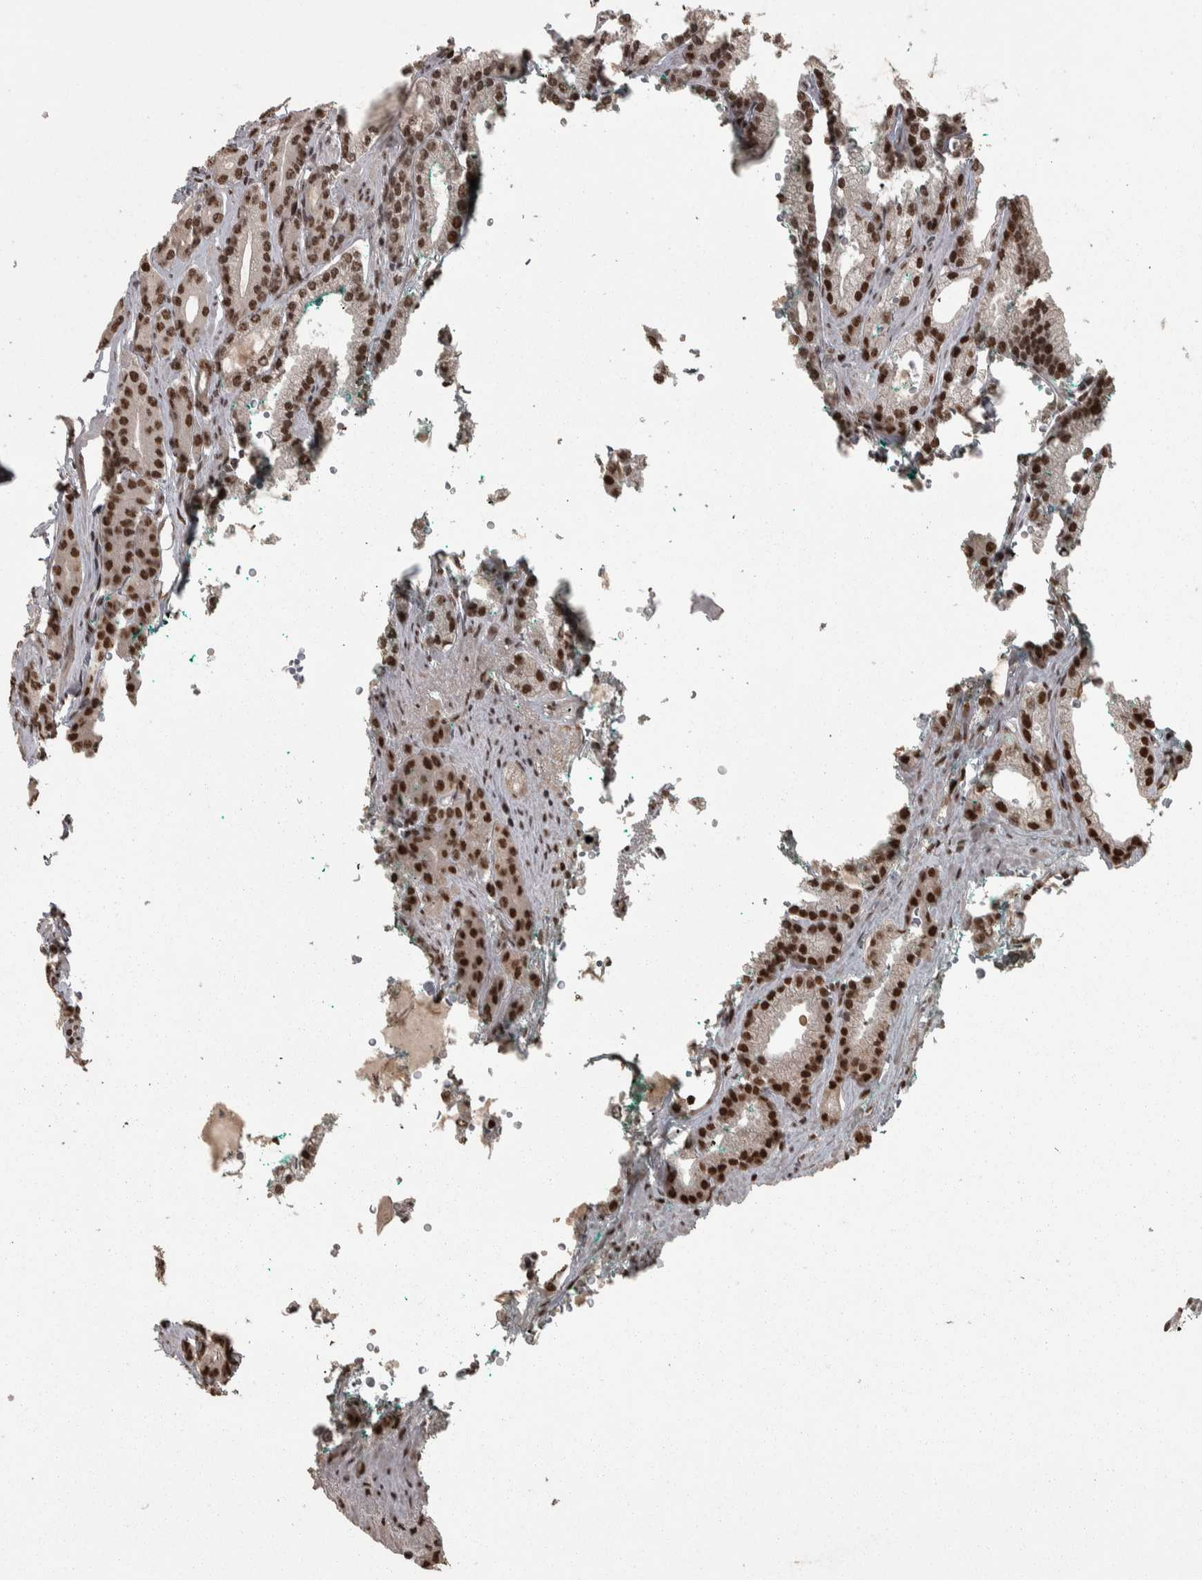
{"staining": {"intensity": "moderate", "quantity": ">75%", "location": "cytoplasmic/membranous"}, "tissue": "prostate cancer", "cell_type": "Tumor cells", "image_type": "cancer", "snomed": [{"axis": "morphology", "description": "Adenocarcinoma, High grade"}, {"axis": "topography", "description": "Prostate"}], "caption": "Prostate cancer (high-grade adenocarcinoma) stained with a protein marker demonstrates moderate staining in tumor cells.", "gene": "ZFHX4", "patient": {"sex": "male", "age": 71}}